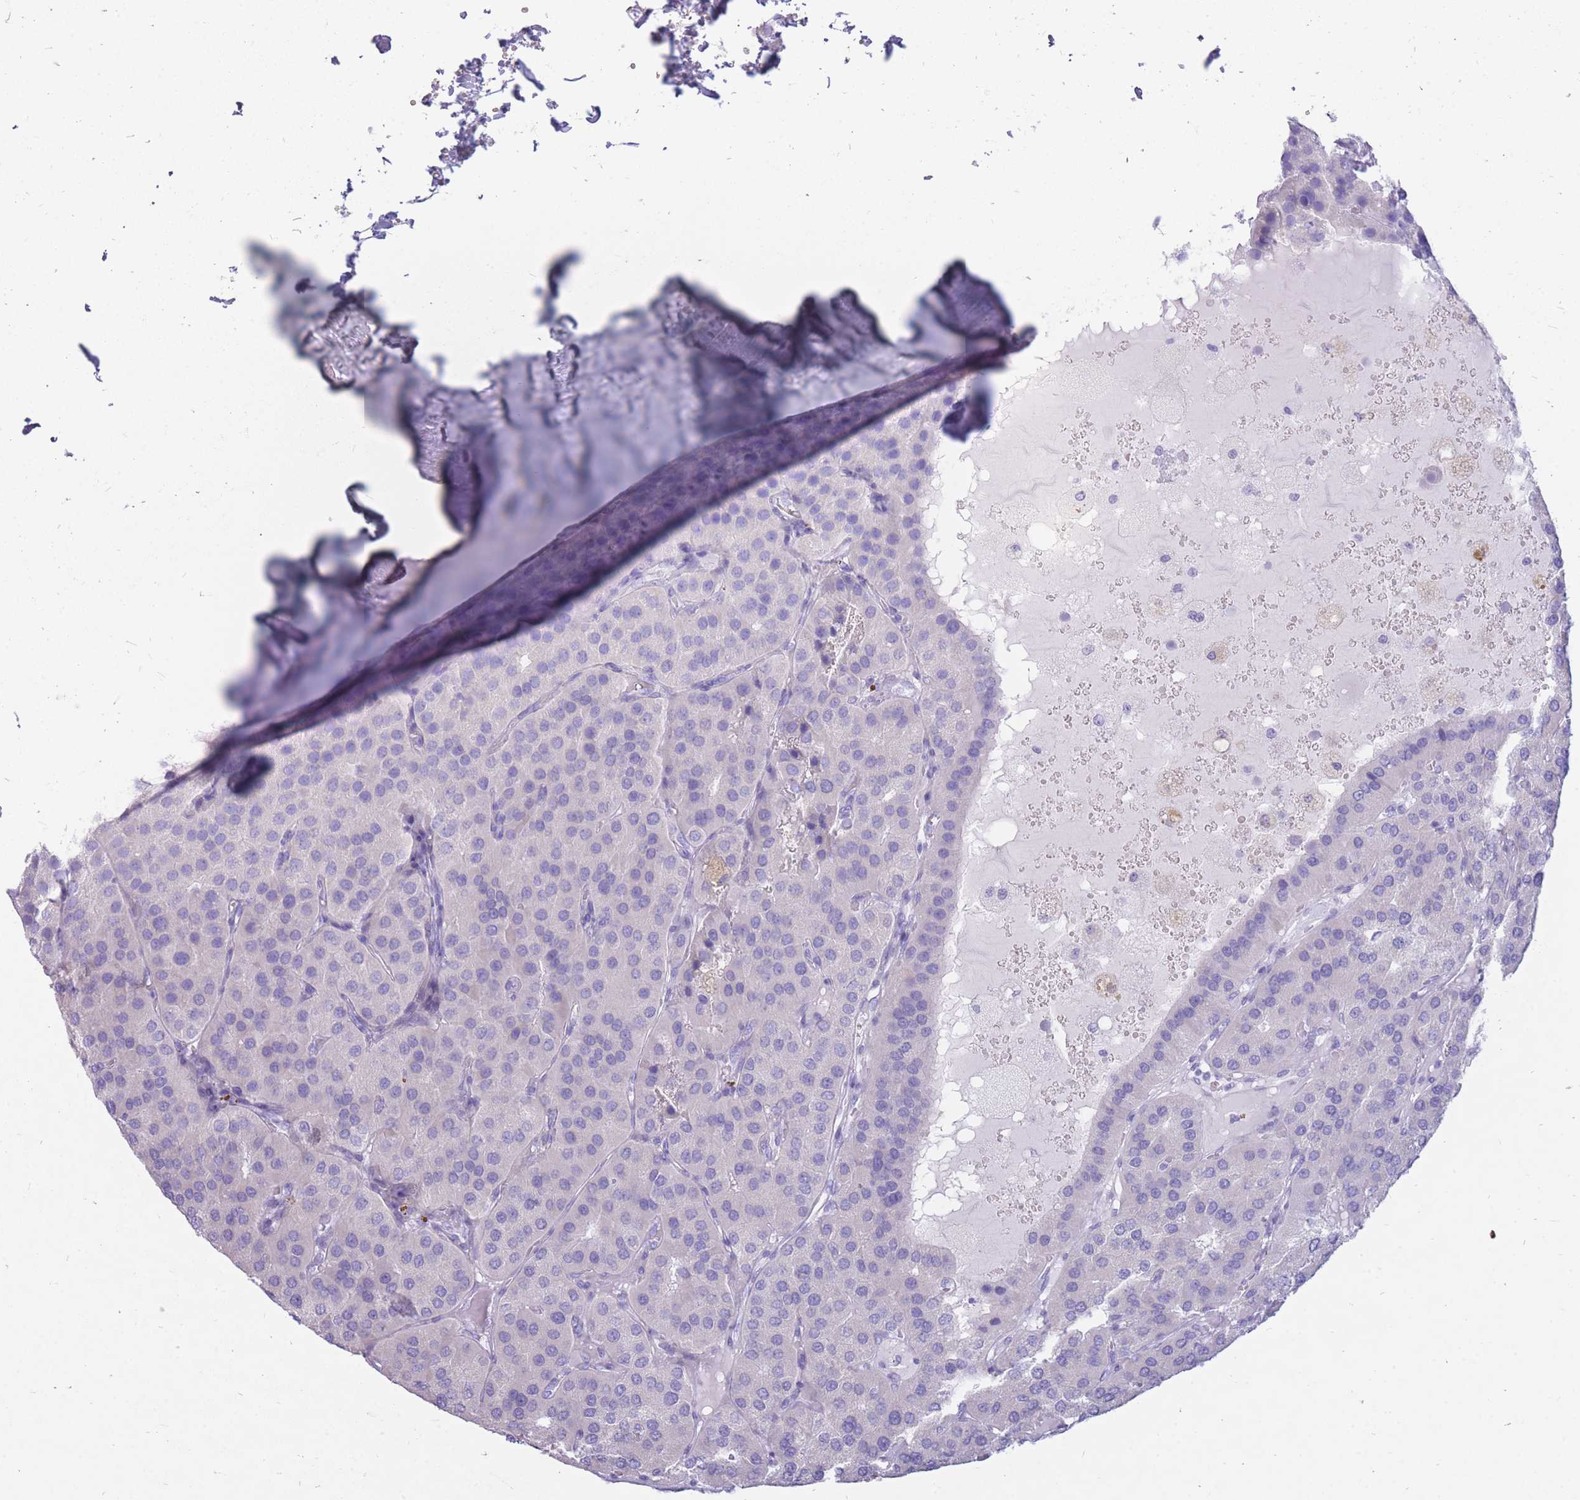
{"staining": {"intensity": "negative", "quantity": "none", "location": "none"}, "tissue": "parathyroid gland", "cell_type": "Glandular cells", "image_type": "normal", "snomed": [{"axis": "morphology", "description": "Normal tissue, NOS"}, {"axis": "morphology", "description": "Adenoma, NOS"}, {"axis": "topography", "description": "Parathyroid gland"}], "caption": "A micrograph of parathyroid gland stained for a protein displays no brown staining in glandular cells. (Stains: DAB IHC with hematoxylin counter stain, Microscopy: brightfield microscopy at high magnification).", "gene": "CYP21A2", "patient": {"sex": "female", "age": 86}}